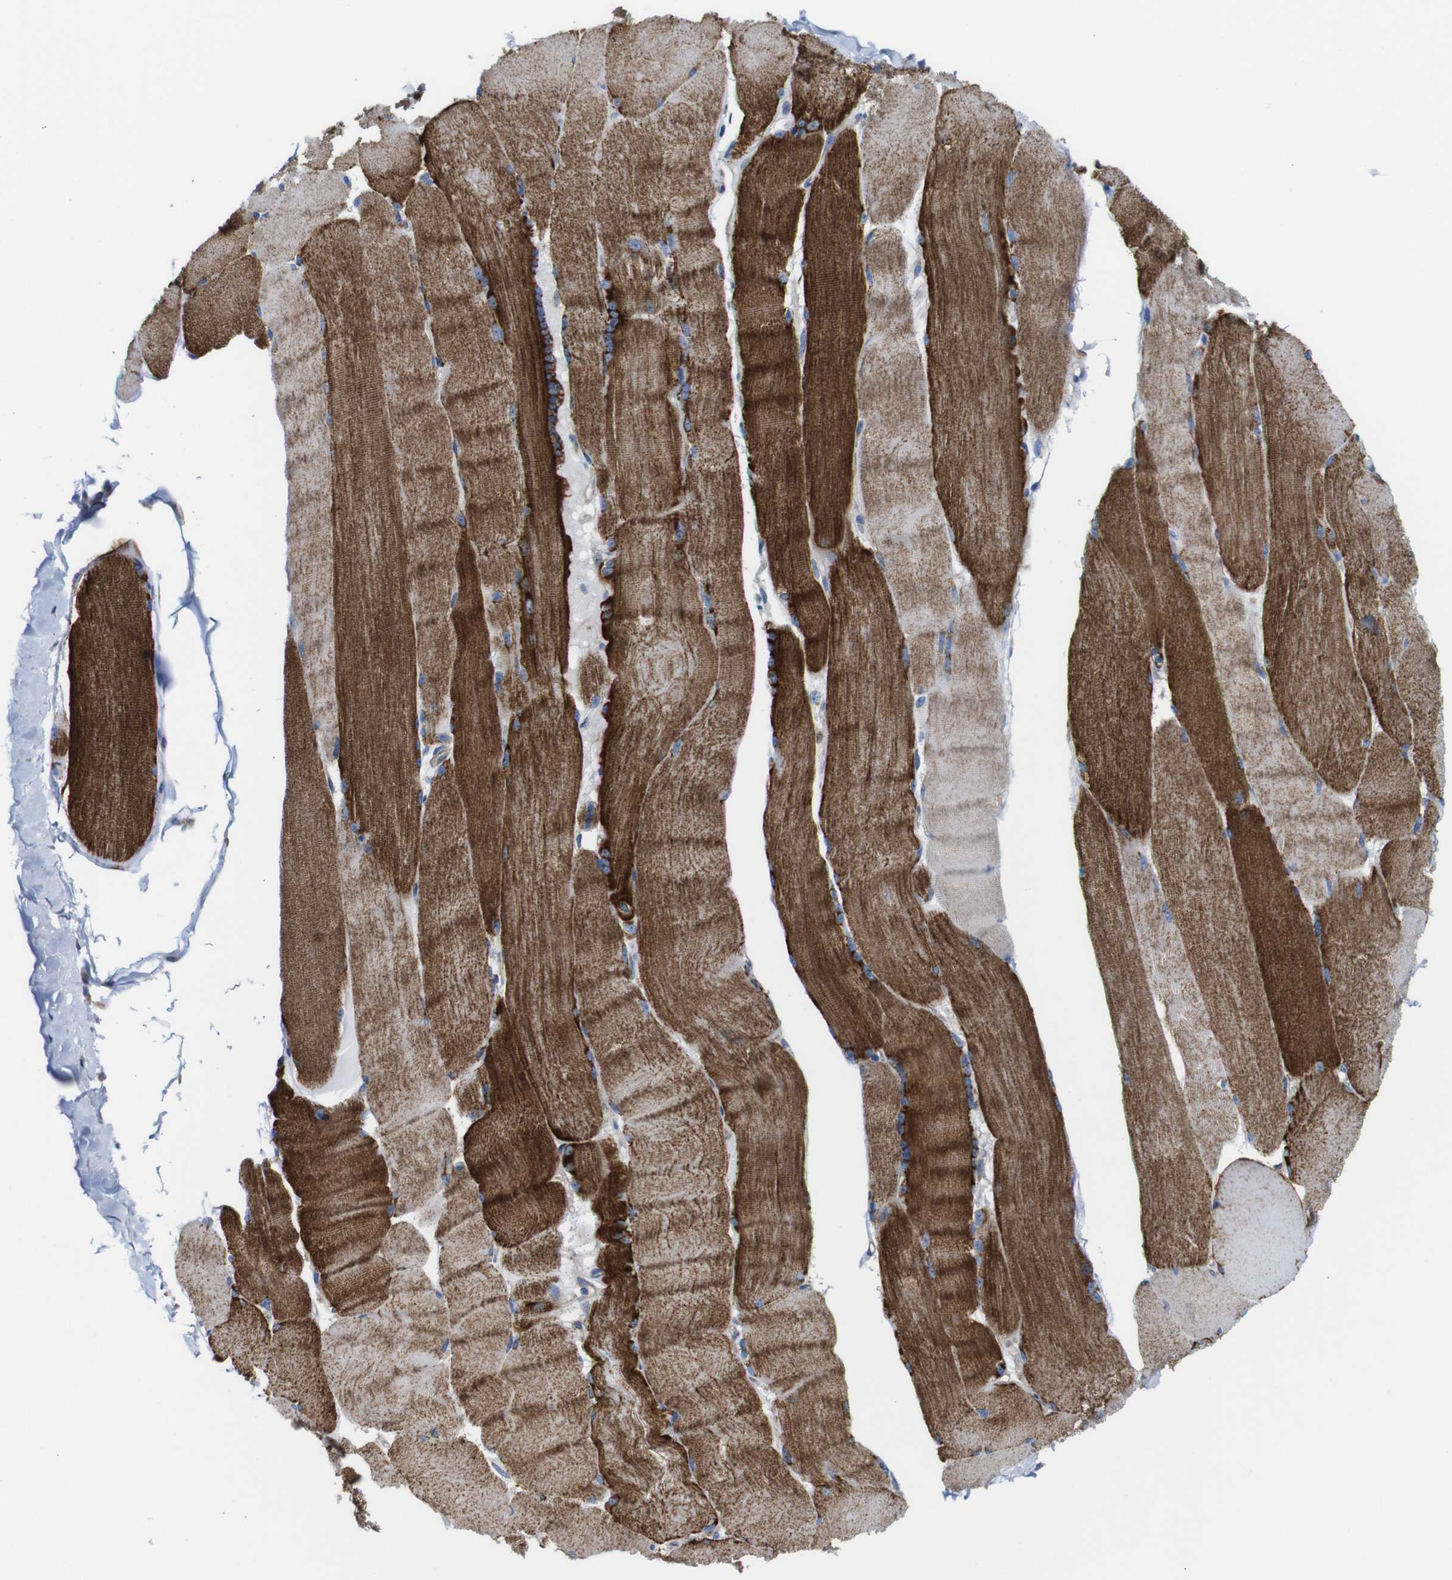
{"staining": {"intensity": "strong", "quantity": ">75%", "location": "cytoplasmic/membranous"}, "tissue": "skeletal muscle", "cell_type": "Myocytes", "image_type": "normal", "snomed": [{"axis": "morphology", "description": "Normal tissue, NOS"}, {"axis": "topography", "description": "Skin"}, {"axis": "topography", "description": "Skeletal muscle"}], "caption": "Immunohistochemistry micrograph of normal skeletal muscle: skeletal muscle stained using IHC demonstrates high levels of strong protein expression localized specifically in the cytoplasmic/membranous of myocytes, appearing as a cytoplasmic/membranous brown color.", "gene": "PDCD1LG2", "patient": {"sex": "male", "age": 83}}